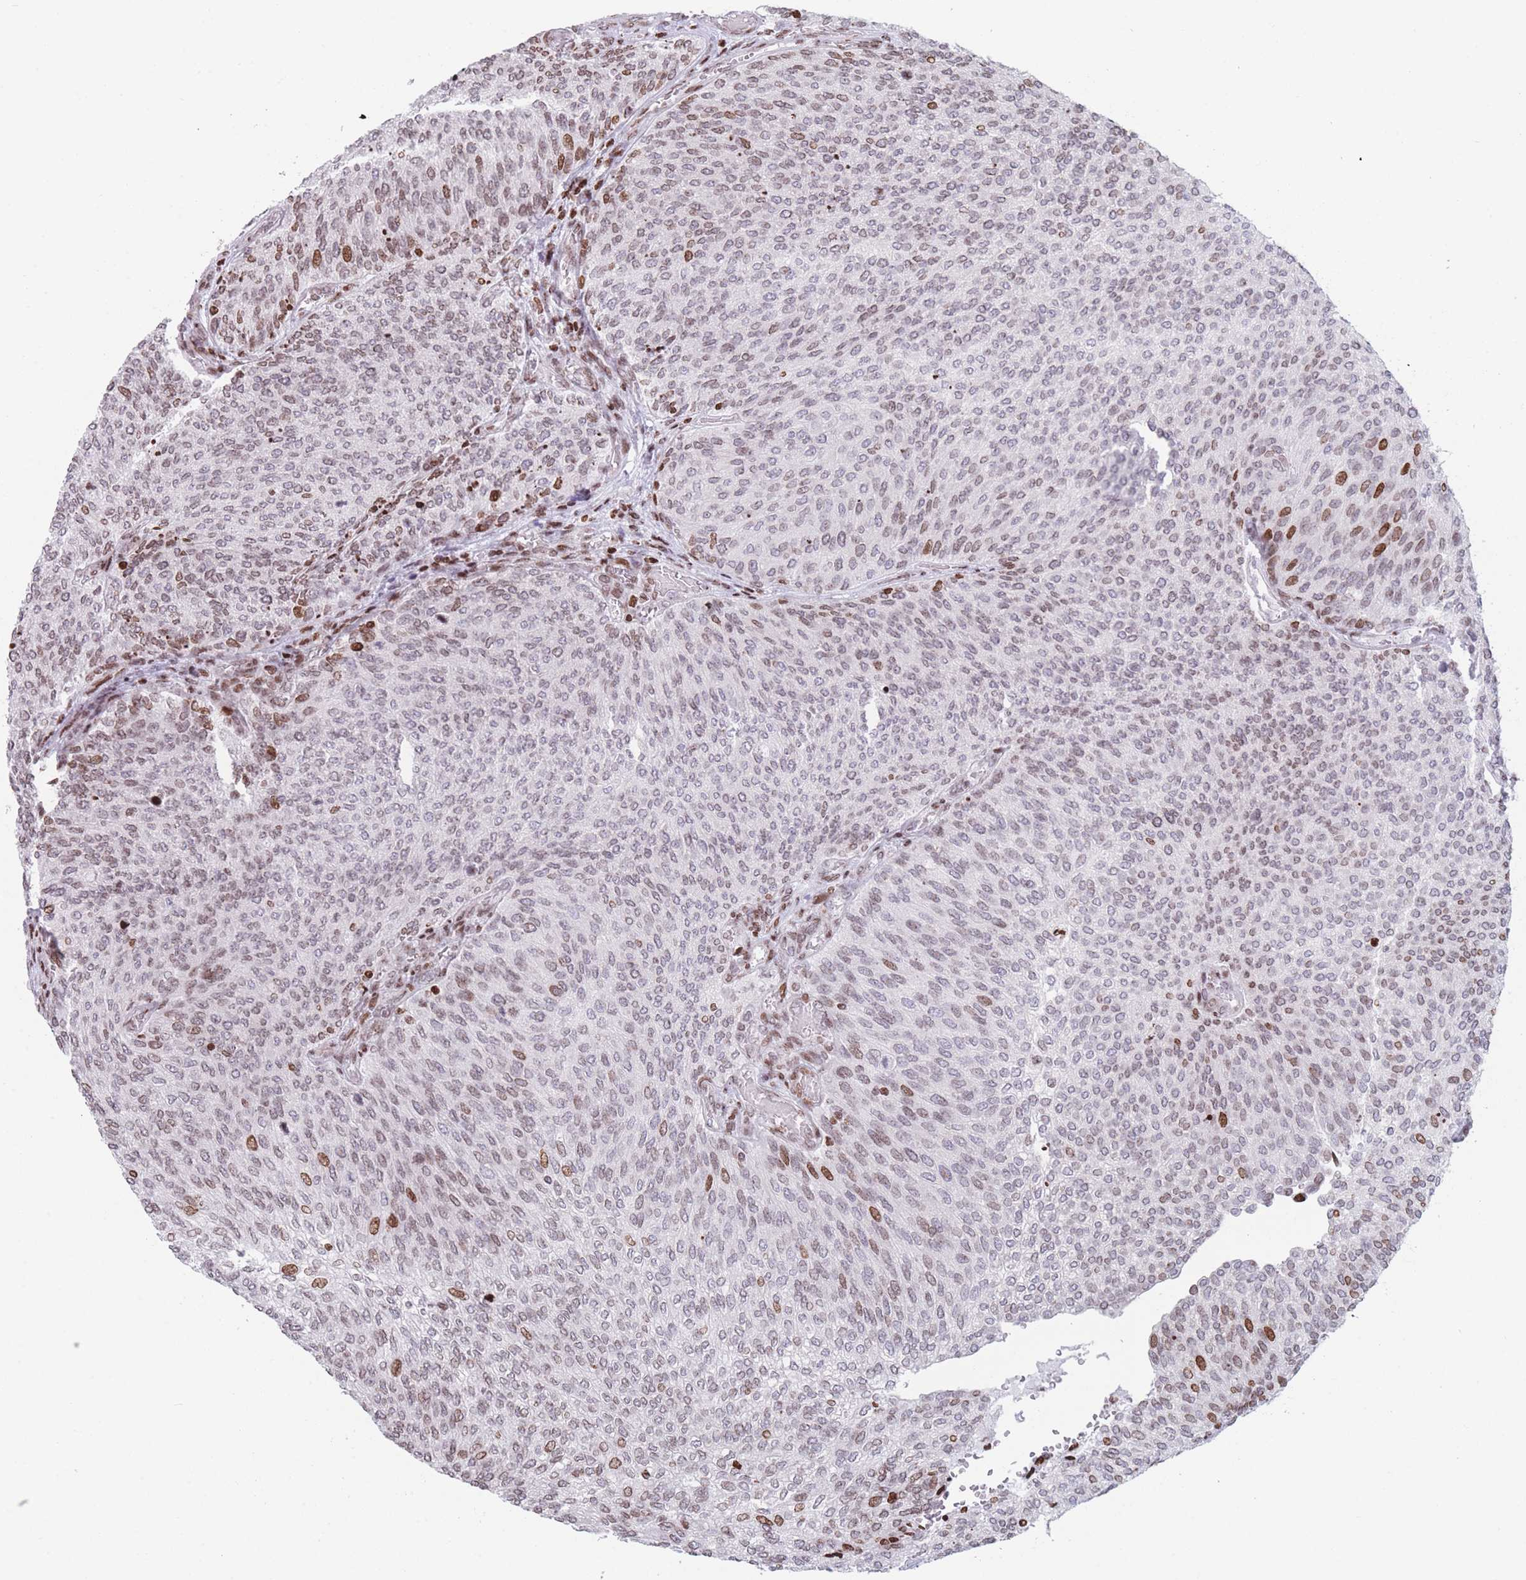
{"staining": {"intensity": "moderate", "quantity": "25%-75%", "location": "nuclear"}, "tissue": "urothelial cancer", "cell_type": "Tumor cells", "image_type": "cancer", "snomed": [{"axis": "morphology", "description": "Urothelial carcinoma, Low grade"}, {"axis": "topography", "description": "Urinary bladder"}], "caption": "Urothelial cancer stained for a protein (brown) reveals moderate nuclear positive expression in approximately 25%-75% of tumor cells.", "gene": "AK9", "patient": {"sex": "female", "age": 79}}